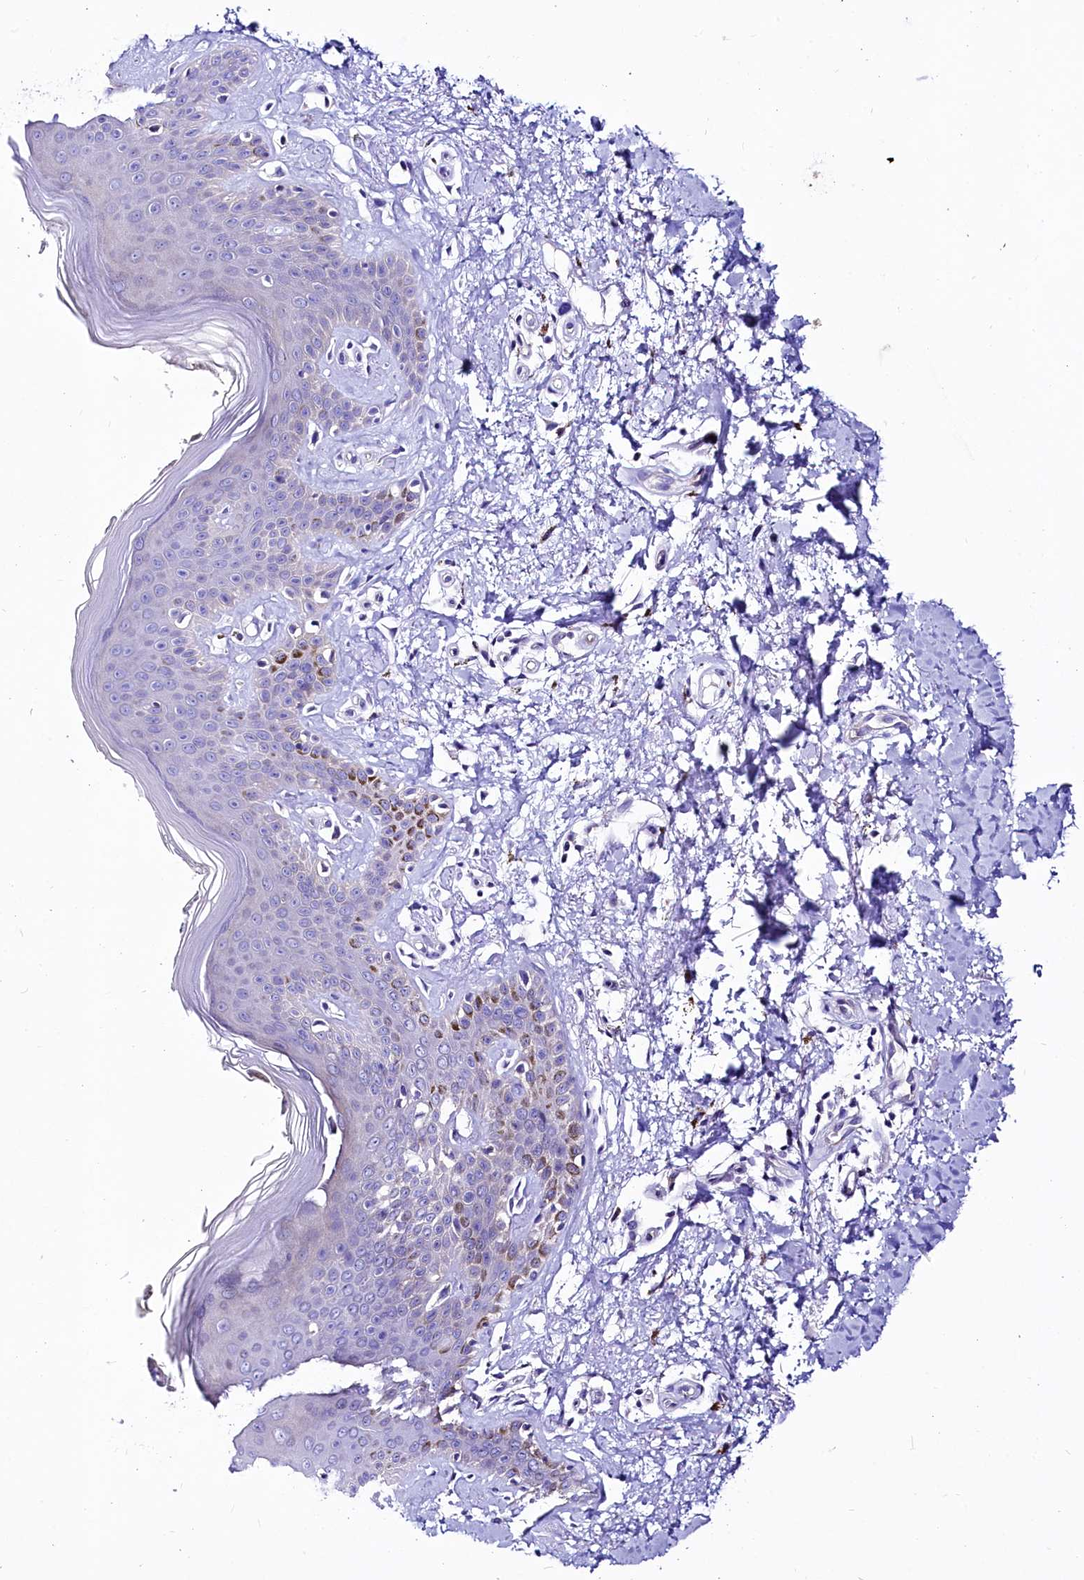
{"staining": {"intensity": "negative", "quantity": "none", "location": "none"}, "tissue": "skin", "cell_type": "Fibroblasts", "image_type": "normal", "snomed": [{"axis": "morphology", "description": "Normal tissue, NOS"}, {"axis": "topography", "description": "Skin"}], "caption": "Immunohistochemical staining of normal skin displays no significant staining in fibroblasts.", "gene": "ABHD5", "patient": {"sex": "female", "age": 64}}